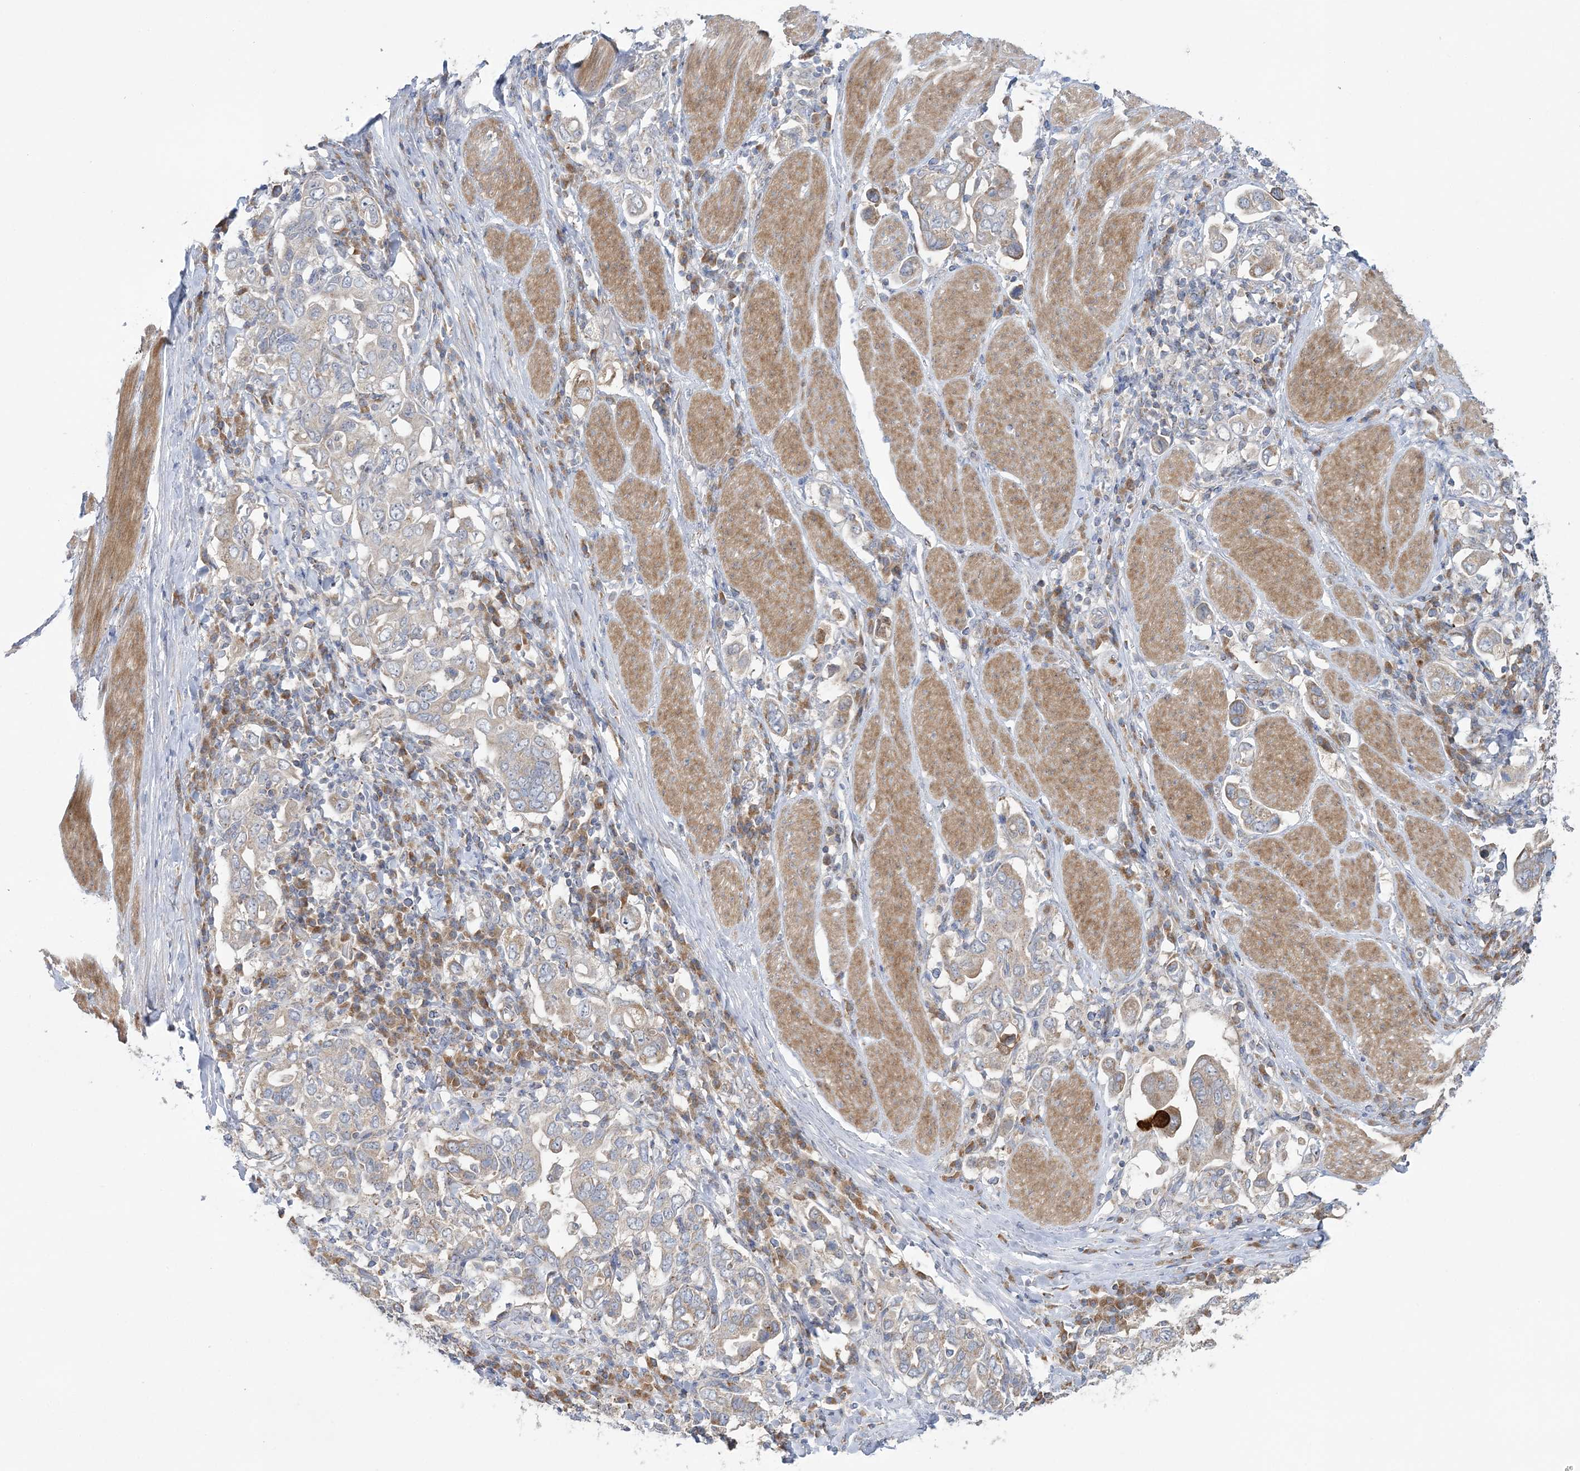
{"staining": {"intensity": "weak", "quantity": "25%-75%", "location": "cytoplasmic/membranous"}, "tissue": "stomach cancer", "cell_type": "Tumor cells", "image_type": "cancer", "snomed": [{"axis": "morphology", "description": "Adenocarcinoma, NOS"}, {"axis": "topography", "description": "Stomach, upper"}], "caption": "Immunohistochemical staining of human adenocarcinoma (stomach) displays low levels of weak cytoplasmic/membranous expression in about 25%-75% of tumor cells. (DAB IHC, brown staining for protein, blue staining for nuclei).", "gene": "MMADHC", "patient": {"sex": "male", "age": 62}}